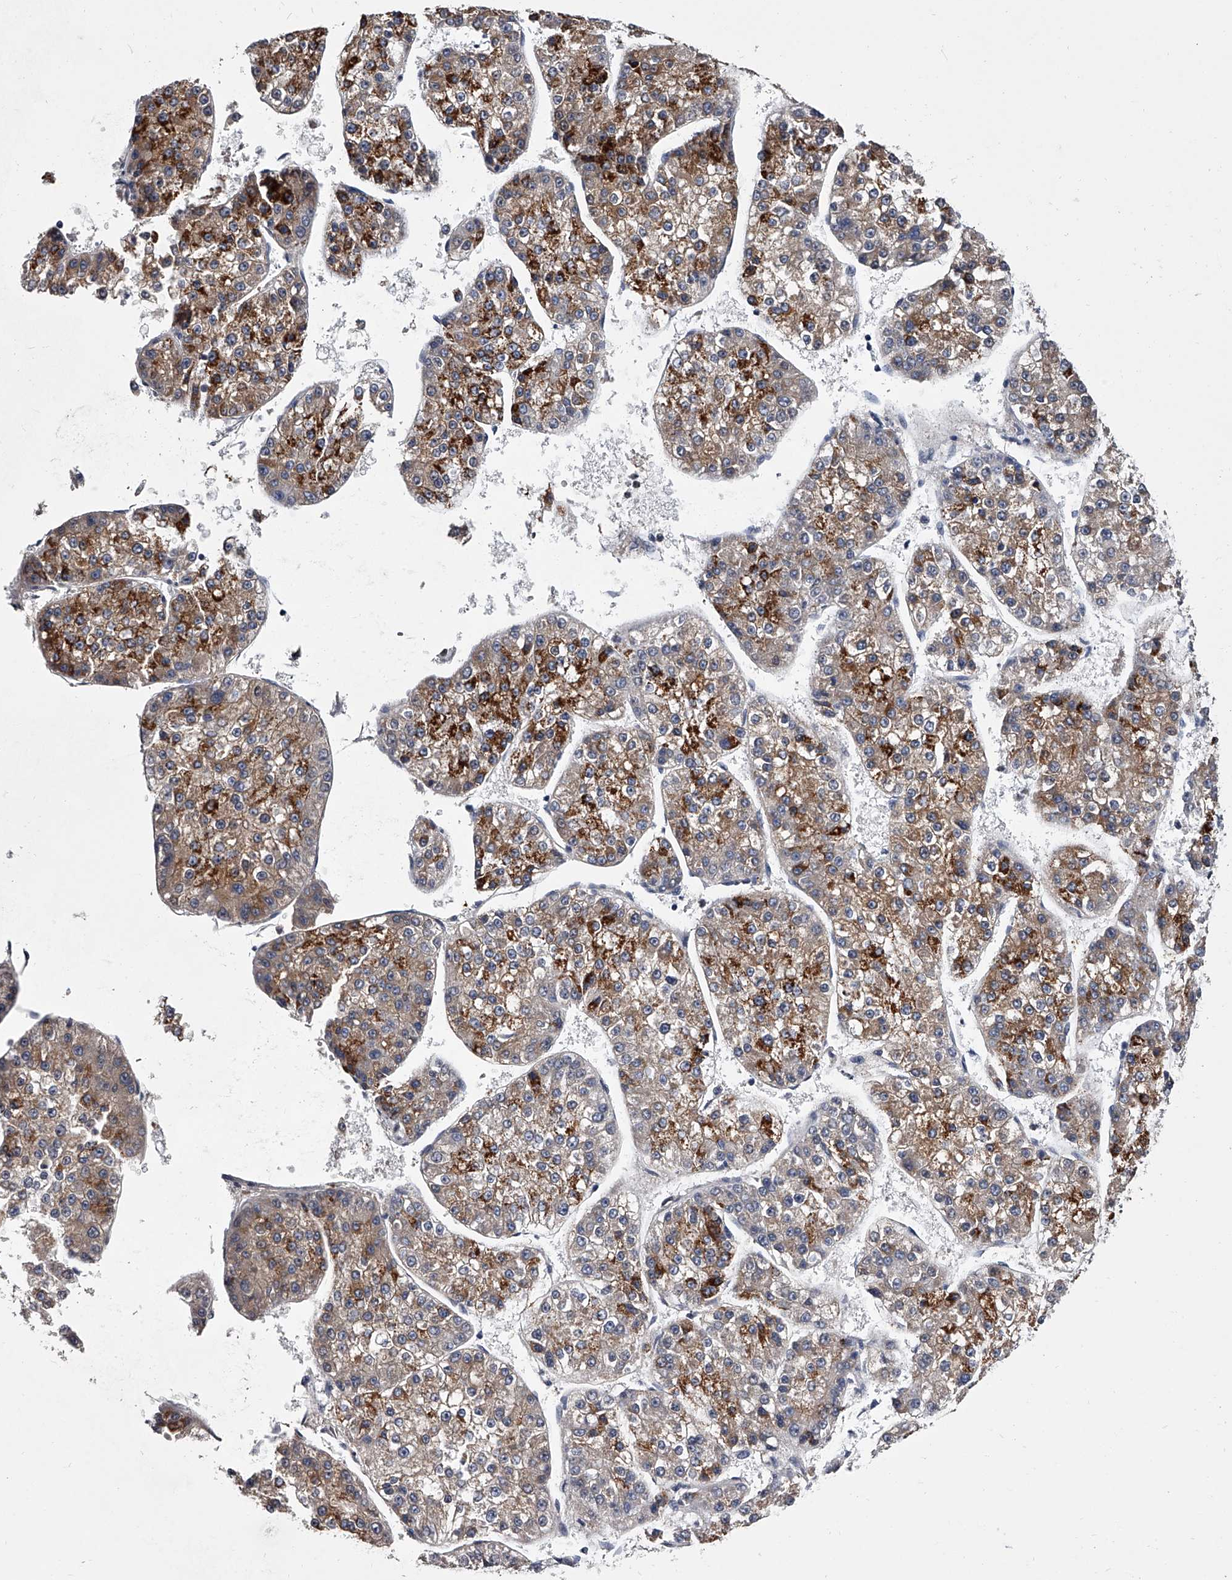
{"staining": {"intensity": "moderate", "quantity": ">75%", "location": "cytoplasmic/membranous"}, "tissue": "liver cancer", "cell_type": "Tumor cells", "image_type": "cancer", "snomed": [{"axis": "morphology", "description": "Carcinoma, Hepatocellular, NOS"}, {"axis": "topography", "description": "Liver"}], "caption": "A brown stain labels moderate cytoplasmic/membranous staining of a protein in hepatocellular carcinoma (liver) tumor cells.", "gene": "GAPVD1", "patient": {"sex": "female", "age": 73}}